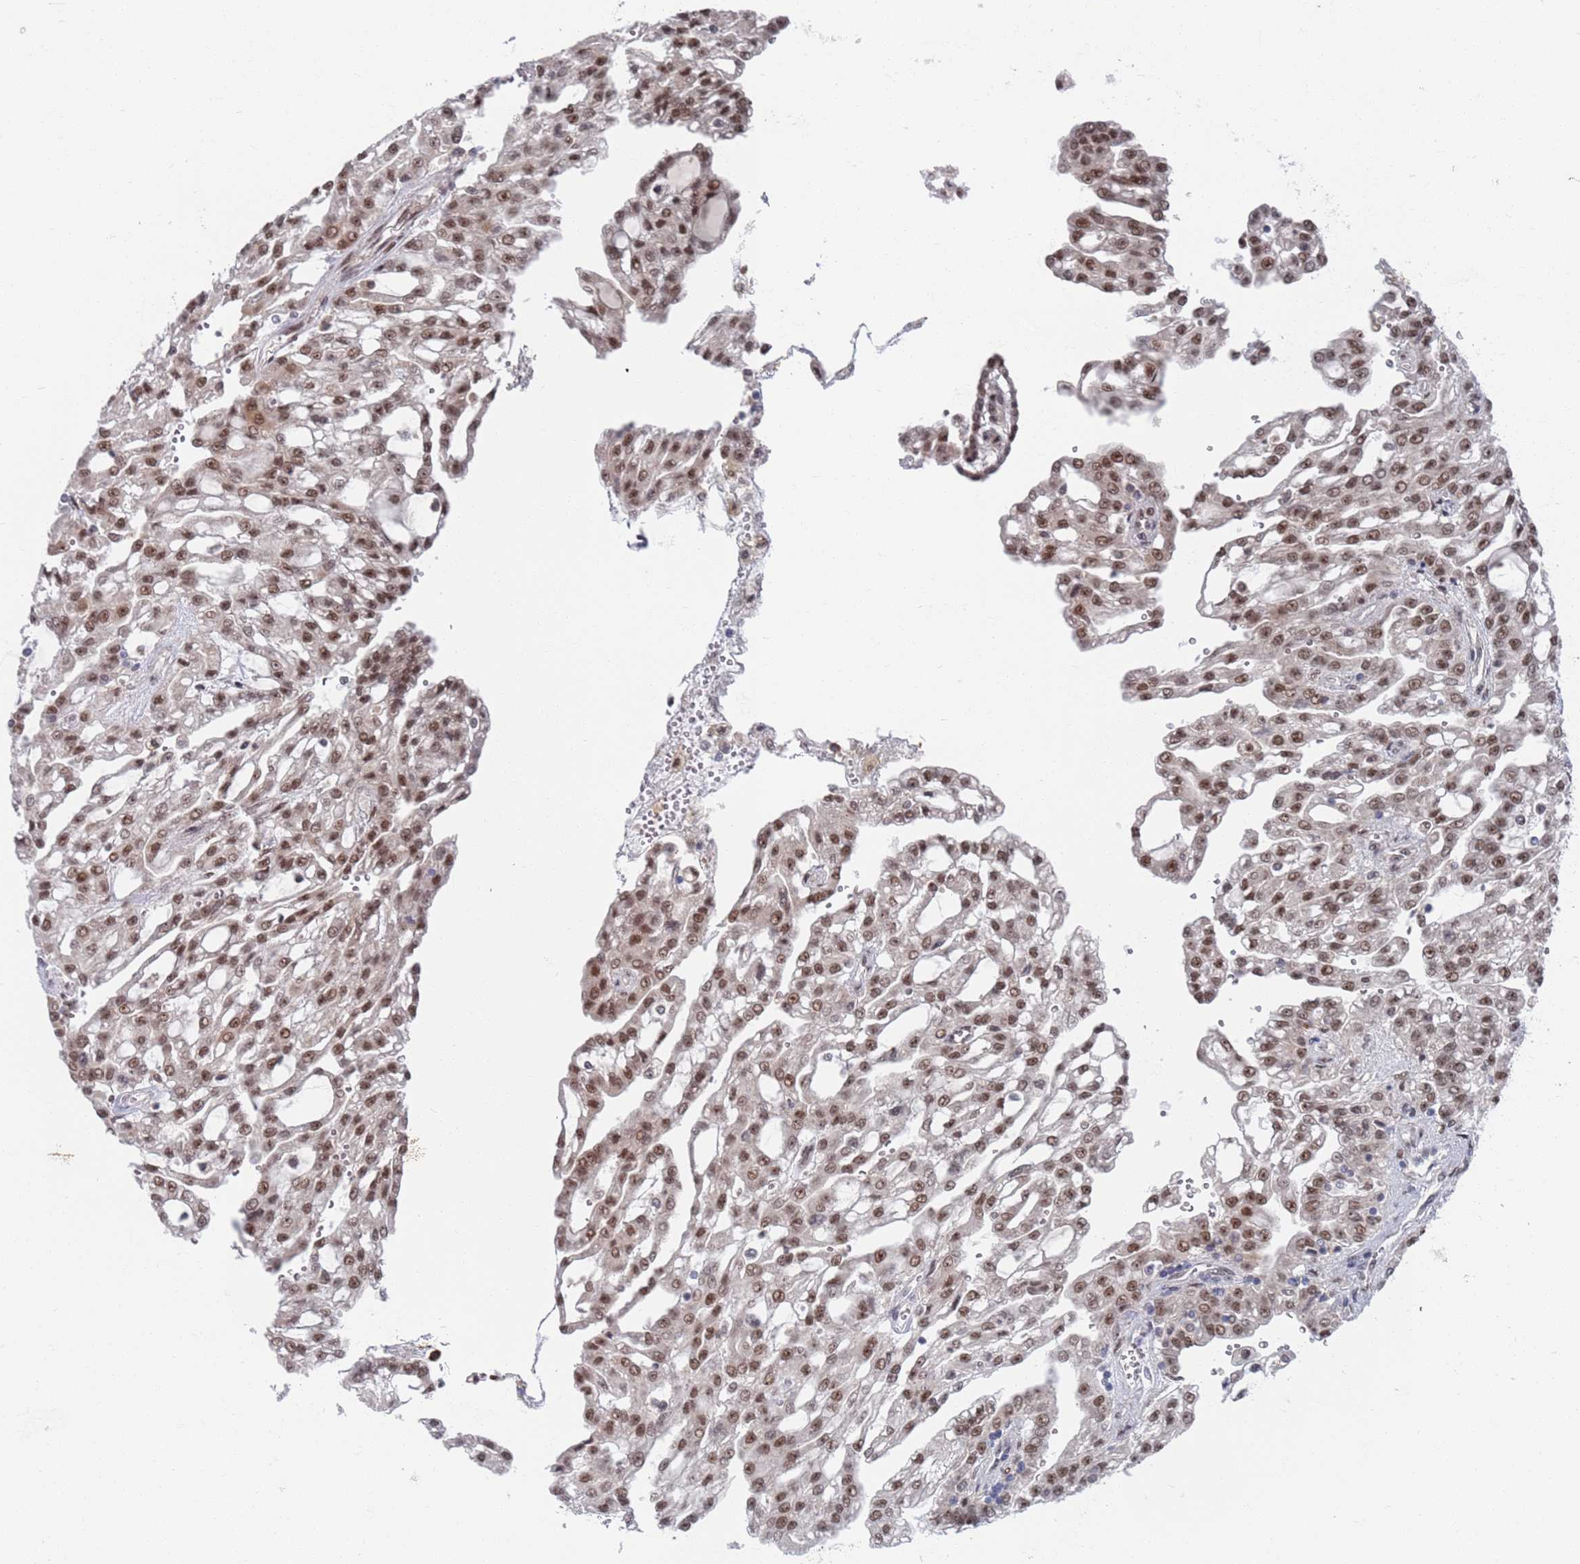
{"staining": {"intensity": "moderate", "quantity": ">75%", "location": "nuclear"}, "tissue": "renal cancer", "cell_type": "Tumor cells", "image_type": "cancer", "snomed": [{"axis": "morphology", "description": "Adenocarcinoma, NOS"}, {"axis": "topography", "description": "Kidney"}], "caption": "This is a micrograph of IHC staining of renal adenocarcinoma, which shows moderate expression in the nuclear of tumor cells.", "gene": "RPP25", "patient": {"sex": "male", "age": 63}}